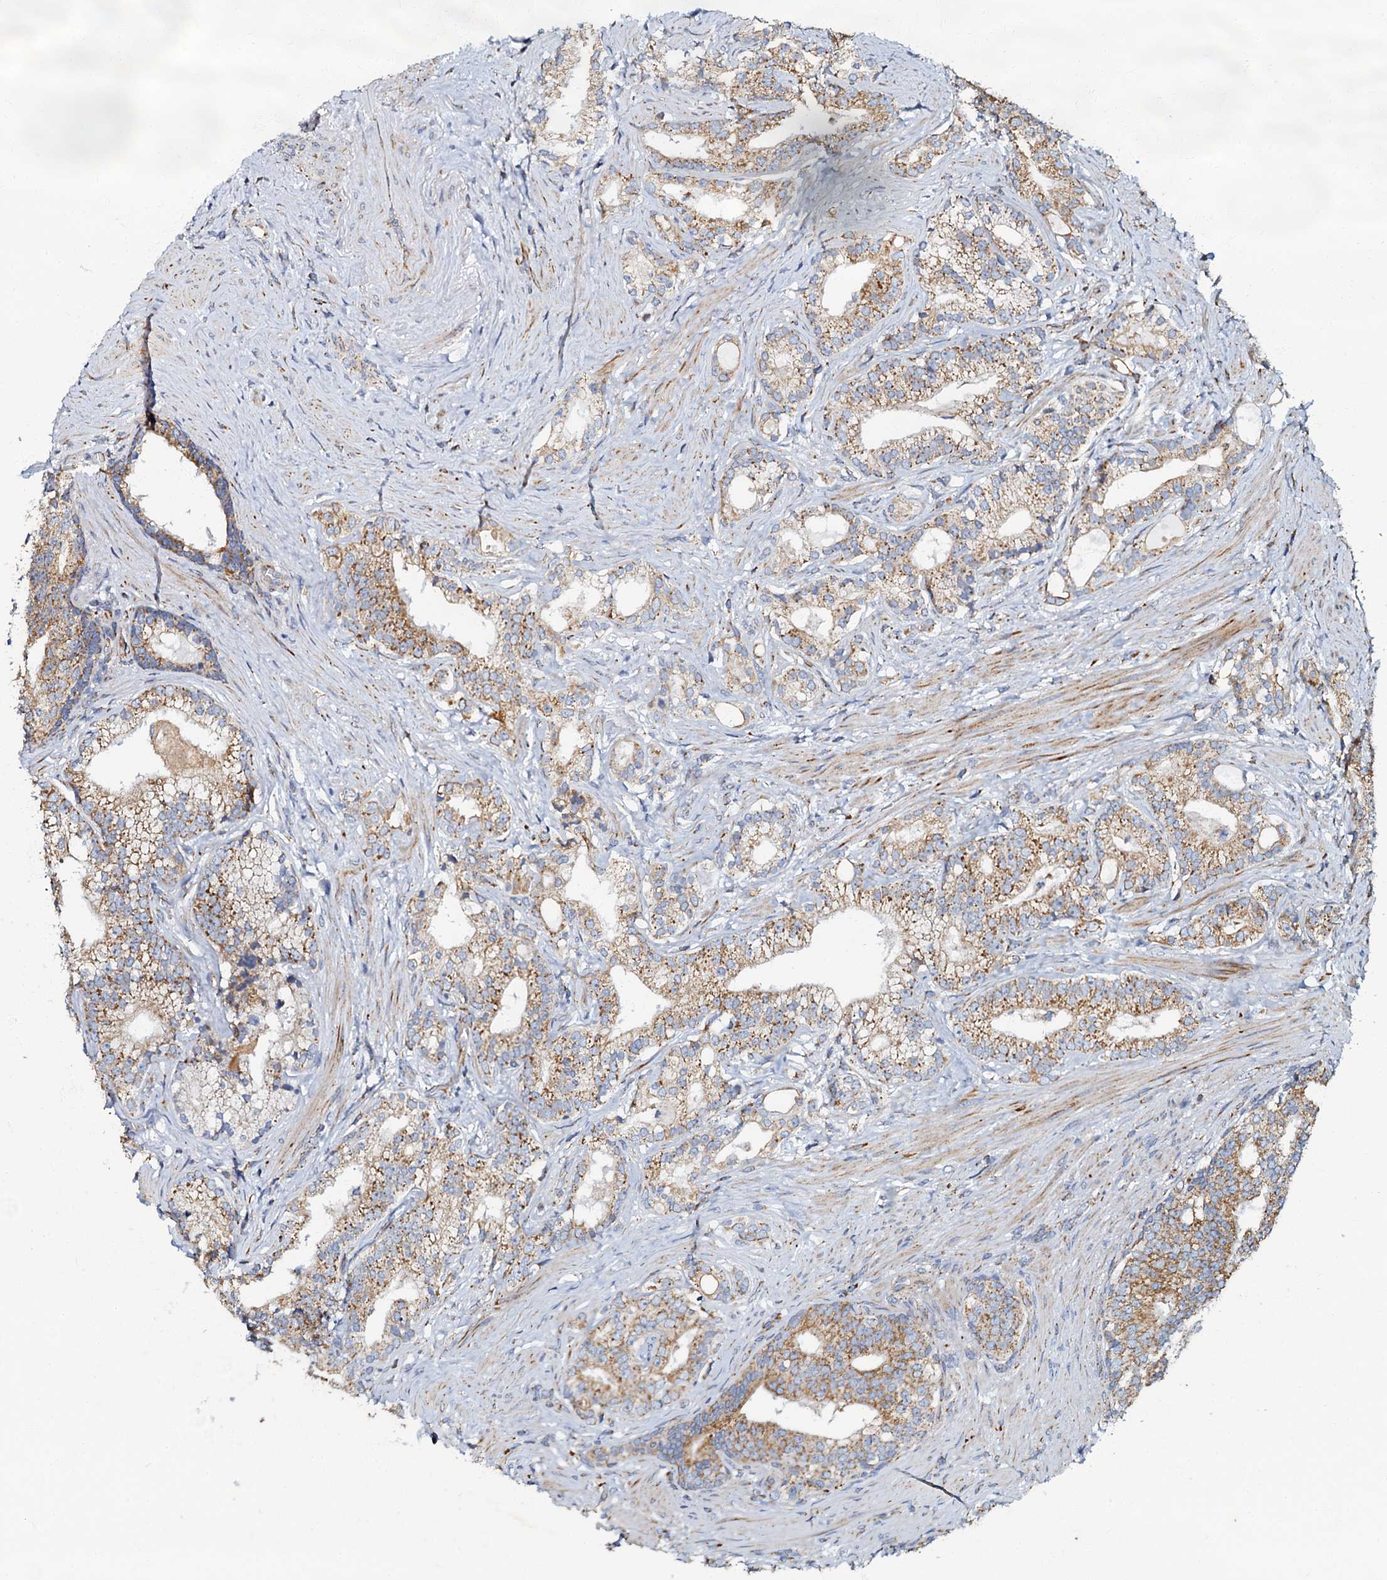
{"staining": {"intensity": "moderate", "quantity": ">75%", "location": "cytoplasmic/membranous"}, "tissue": "prostate cancer", "cell_type": "Tumor cells", "image_type": "cancer", "snomed": [{"axis": "morphology", "description": "Adenocarcinoma, Low grade"}, {"axis": "topography", "description": "Prostate"}], "caption": "Prostate adenocarcinoma (low-grade) stained with IHC shows moderate cytoplasmic/membranous staining in about >75% of tumor cells. (Stains: DAB (3,3'-diaminobenzidine) in brown, nuclei in blue, Microscopy: brightfield microscopy at high magnification).", "gene": "NDUFA12", "patient": {"sex": "male", "age": 71}}